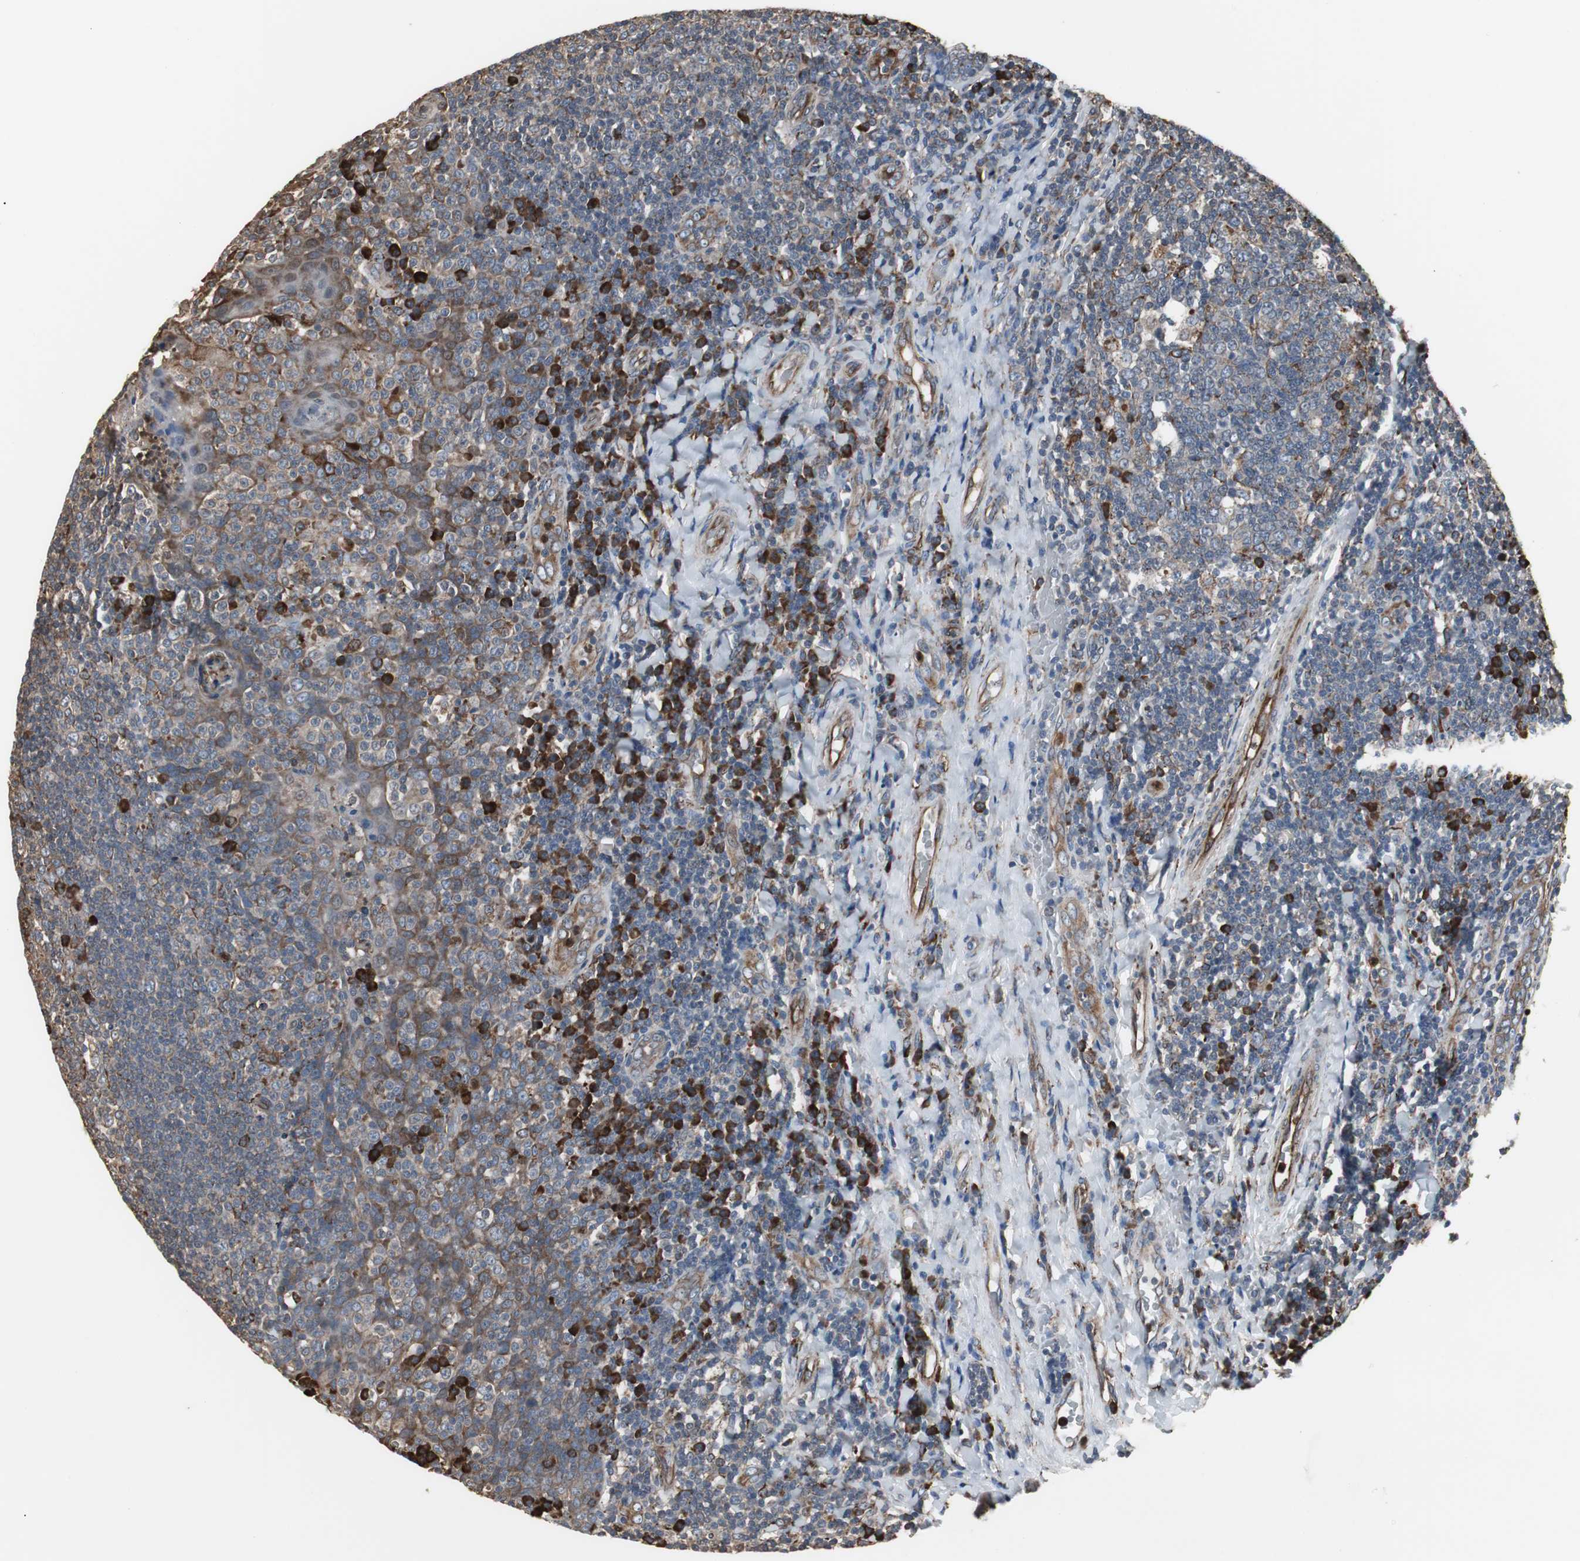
{"staining": {"intensity": "weak", "quantity": ">75%", "location": "cytoplasmic/membranous"}, "tissue": "tonsil", "cell_type": "Germinal center cells", "image_type": "normal", "snomed": [{"axis": "morphology", "description": "Normal tissue, NOS"}, {"axis": "topography", "description": "Tonsil"}], "caption": "Protein positivity by IHC exhibits weak cytoplasmic/membranous positivity in about >75% of germinal center cells in benign tonsil. The protein of interest is stained brown, and the nuclei are stained in blue (DAB IHC with brightfield microscopy, high magnification).", "gene": "CALU", "patient": {"sex": "male", "age": 17}}